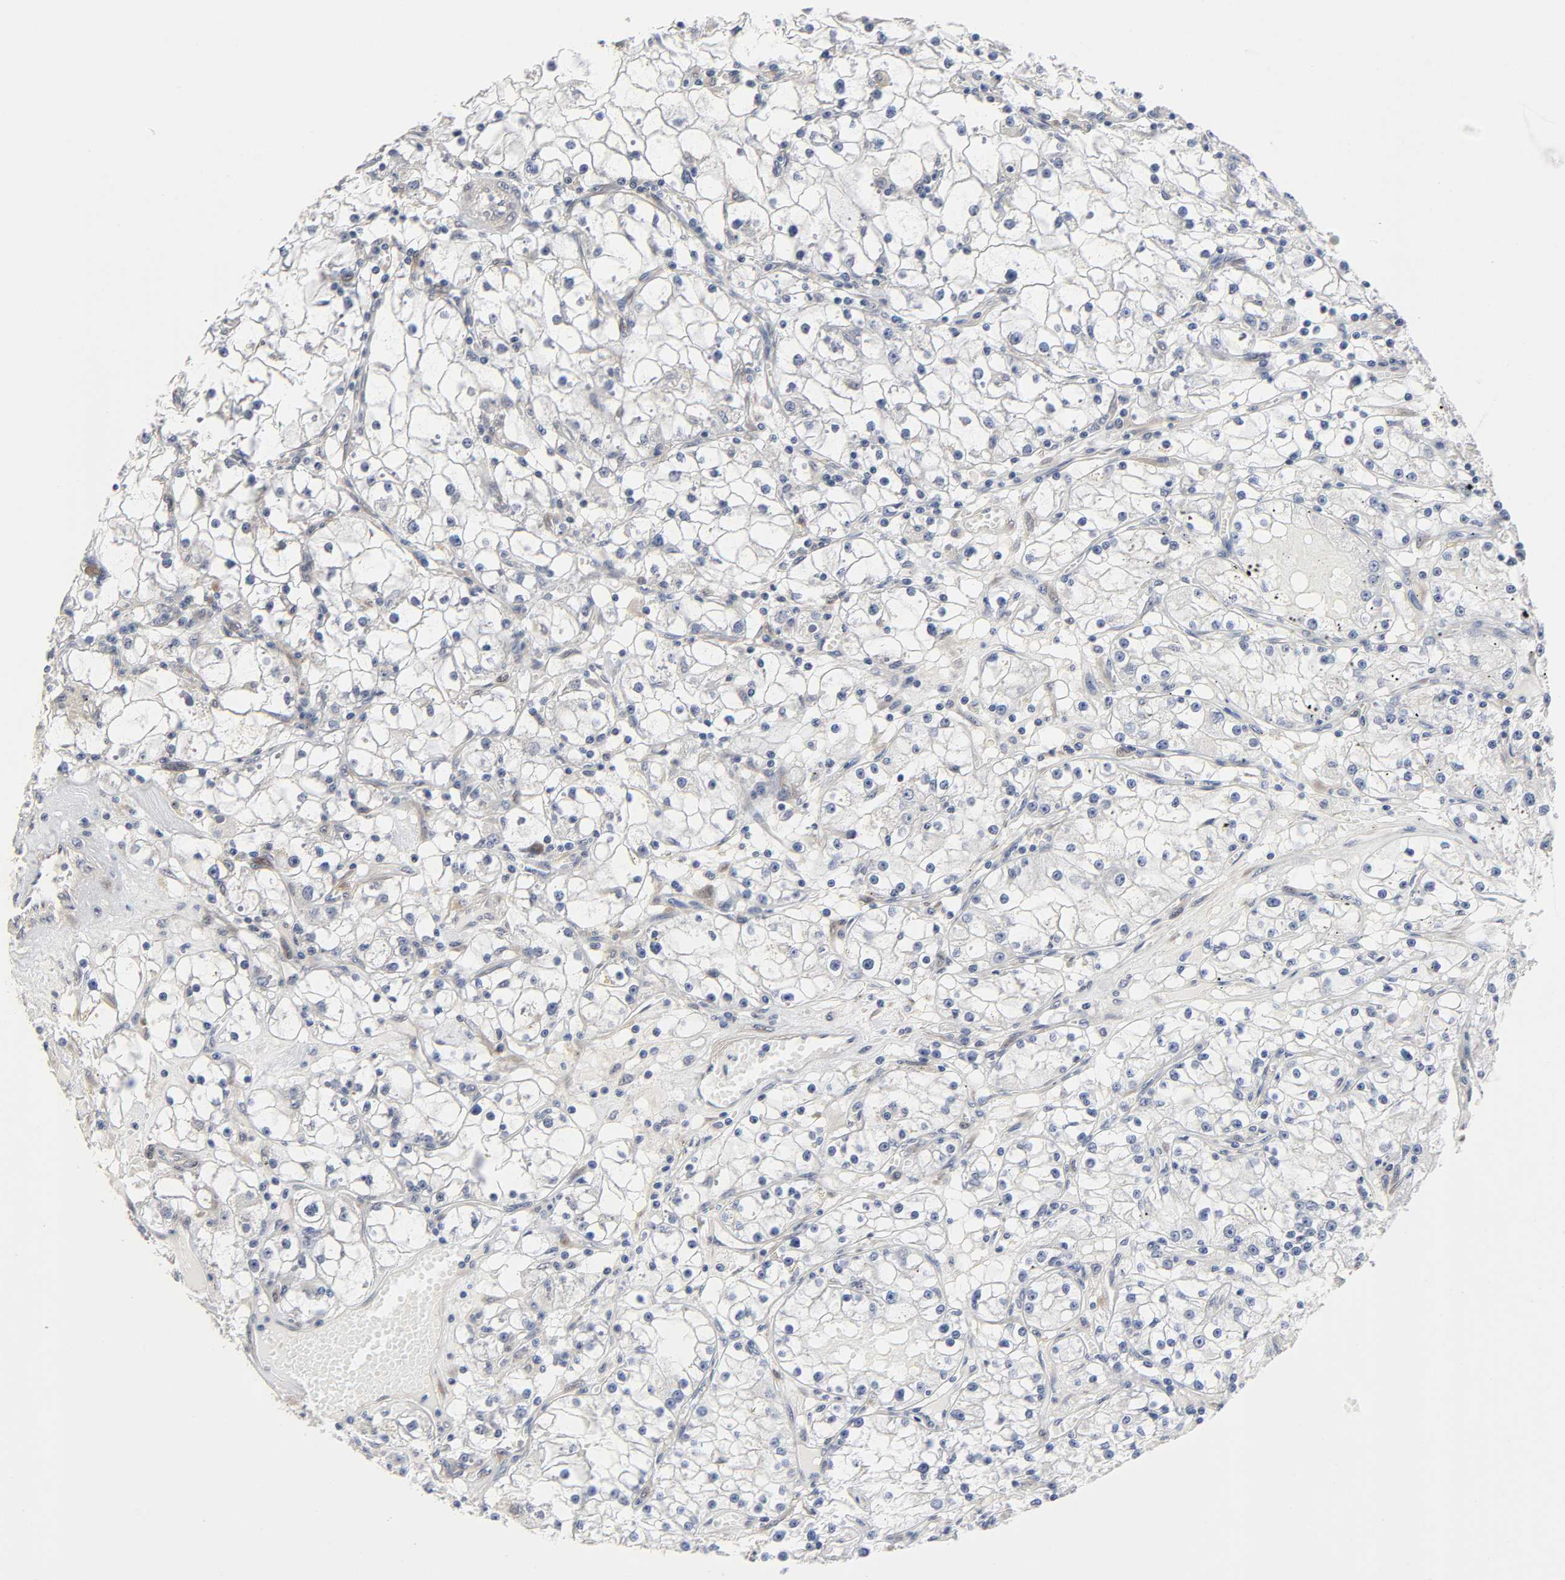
{"staining": {"intensity": "negative", "quantity": "none", "location": "none"}, "tissue": "renal cancer", "cell_type": "Tumor cells", "image_type": "cancer", "snomed": [{"axis": "morphology", "description": "Adenocarcinoma, NOS"}, {"axis": "topography", "description": "Kidney"}], "caption": "Immunohistochemistry (IHC) histopathology image of human adenocarcinoma (renal) stained for a protein (brown), which displays no positivity in tumor cells.", "gene": "PTEN", "patient": {"sex": "male", "age": 56}}